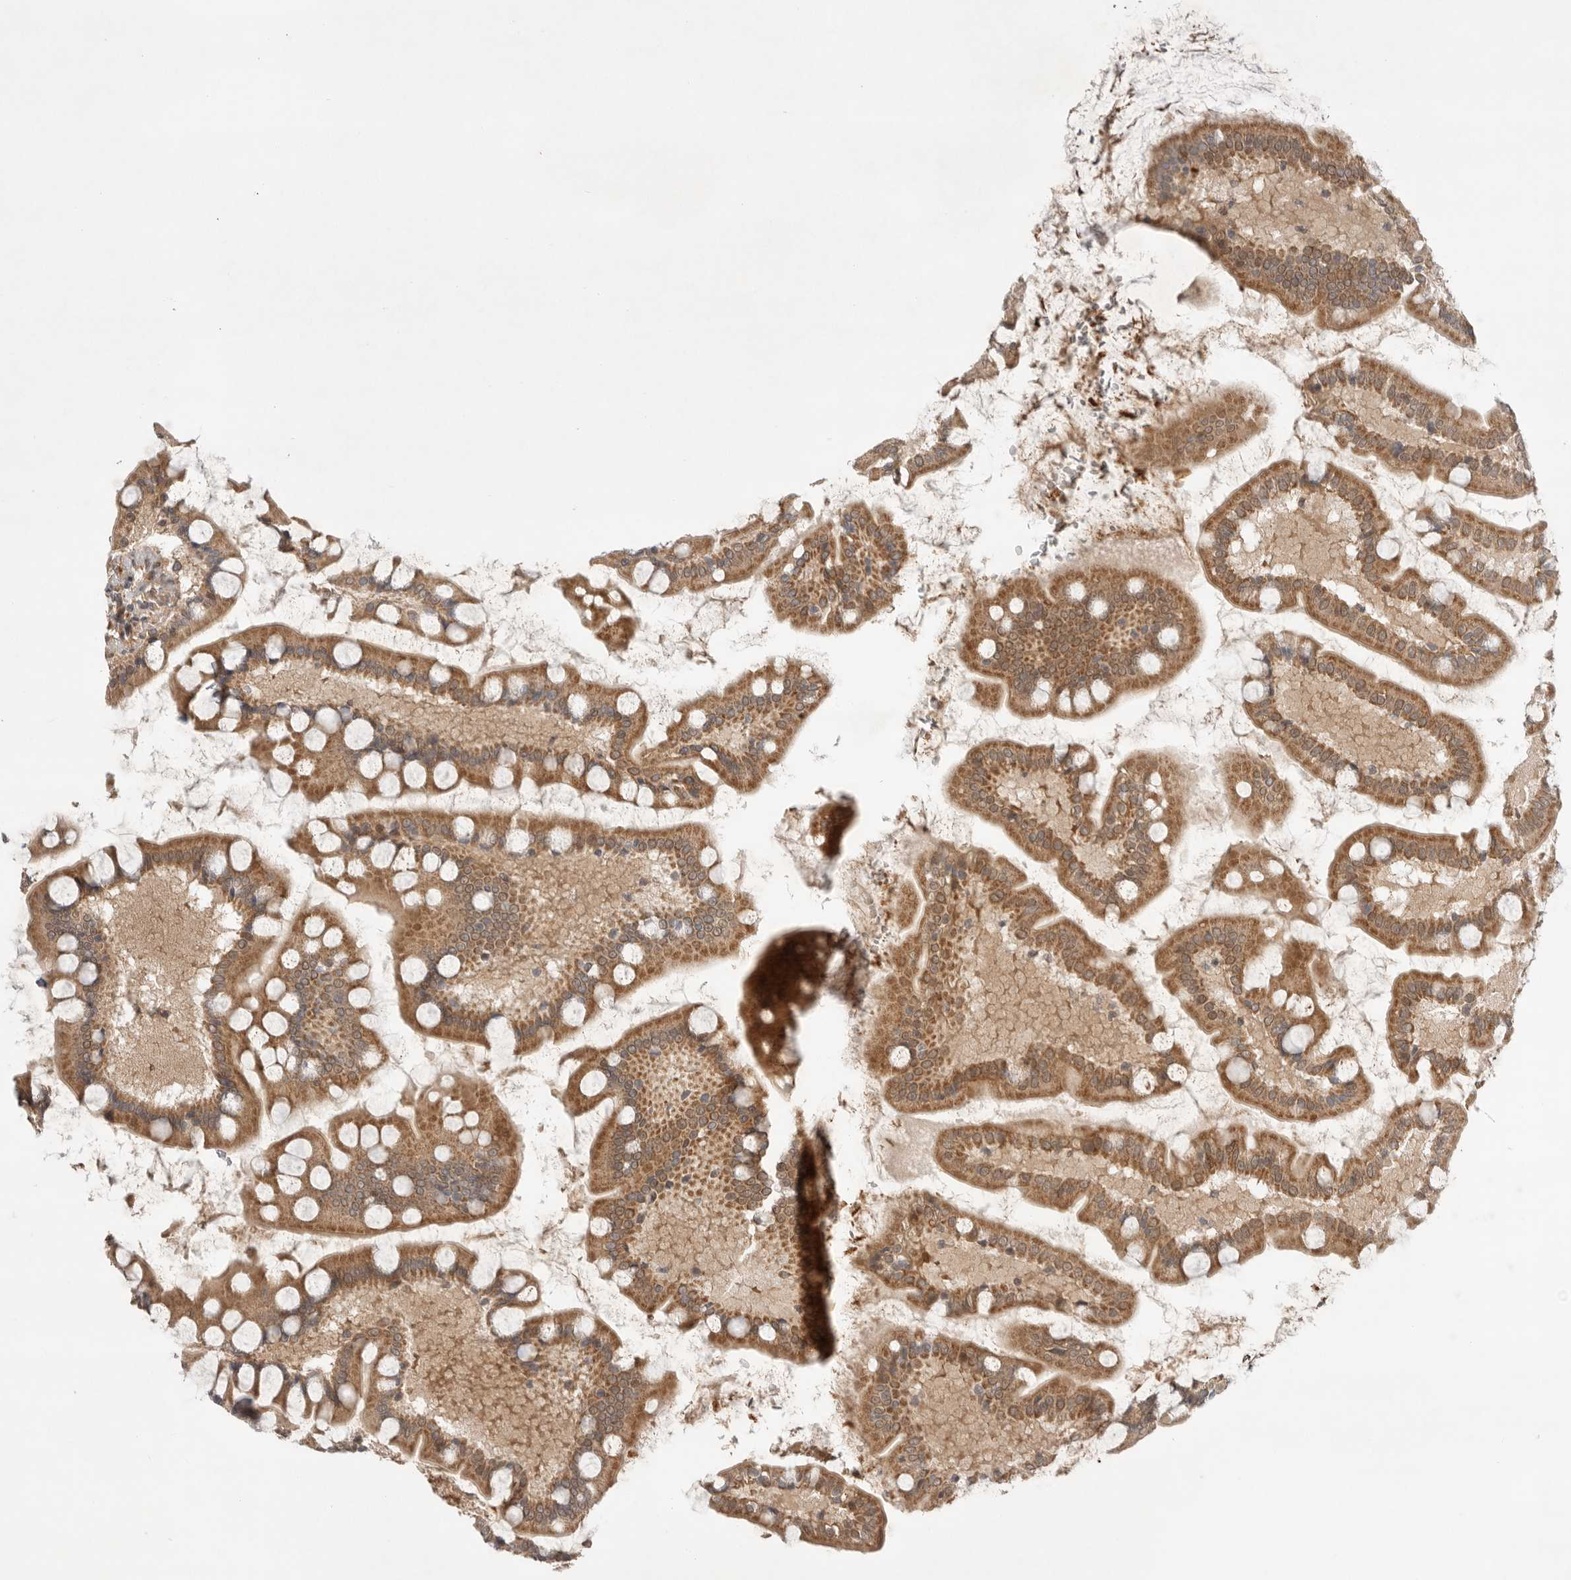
{"staining": {"intensity": "moderate", "quantity": ">75%", "location": "cytoplasmic/membranous"}, "tissue": "small intestine", "cell_type": "Glandular cells", "image_type": "normal", "snomed": [{"axis": "morphology", "description": "Normal tissue, NOS"}, {"axis": "topography", "description": "Small intestine"}], "caption": "Unremarkable small intestine was stained to show a protein in brown. There is medium levels of moderate cytoplasmic/membranous staining in about >75% of glandular cells.", "gene": "DCAF8", "patient": {"sex": "male", "age": 41}}